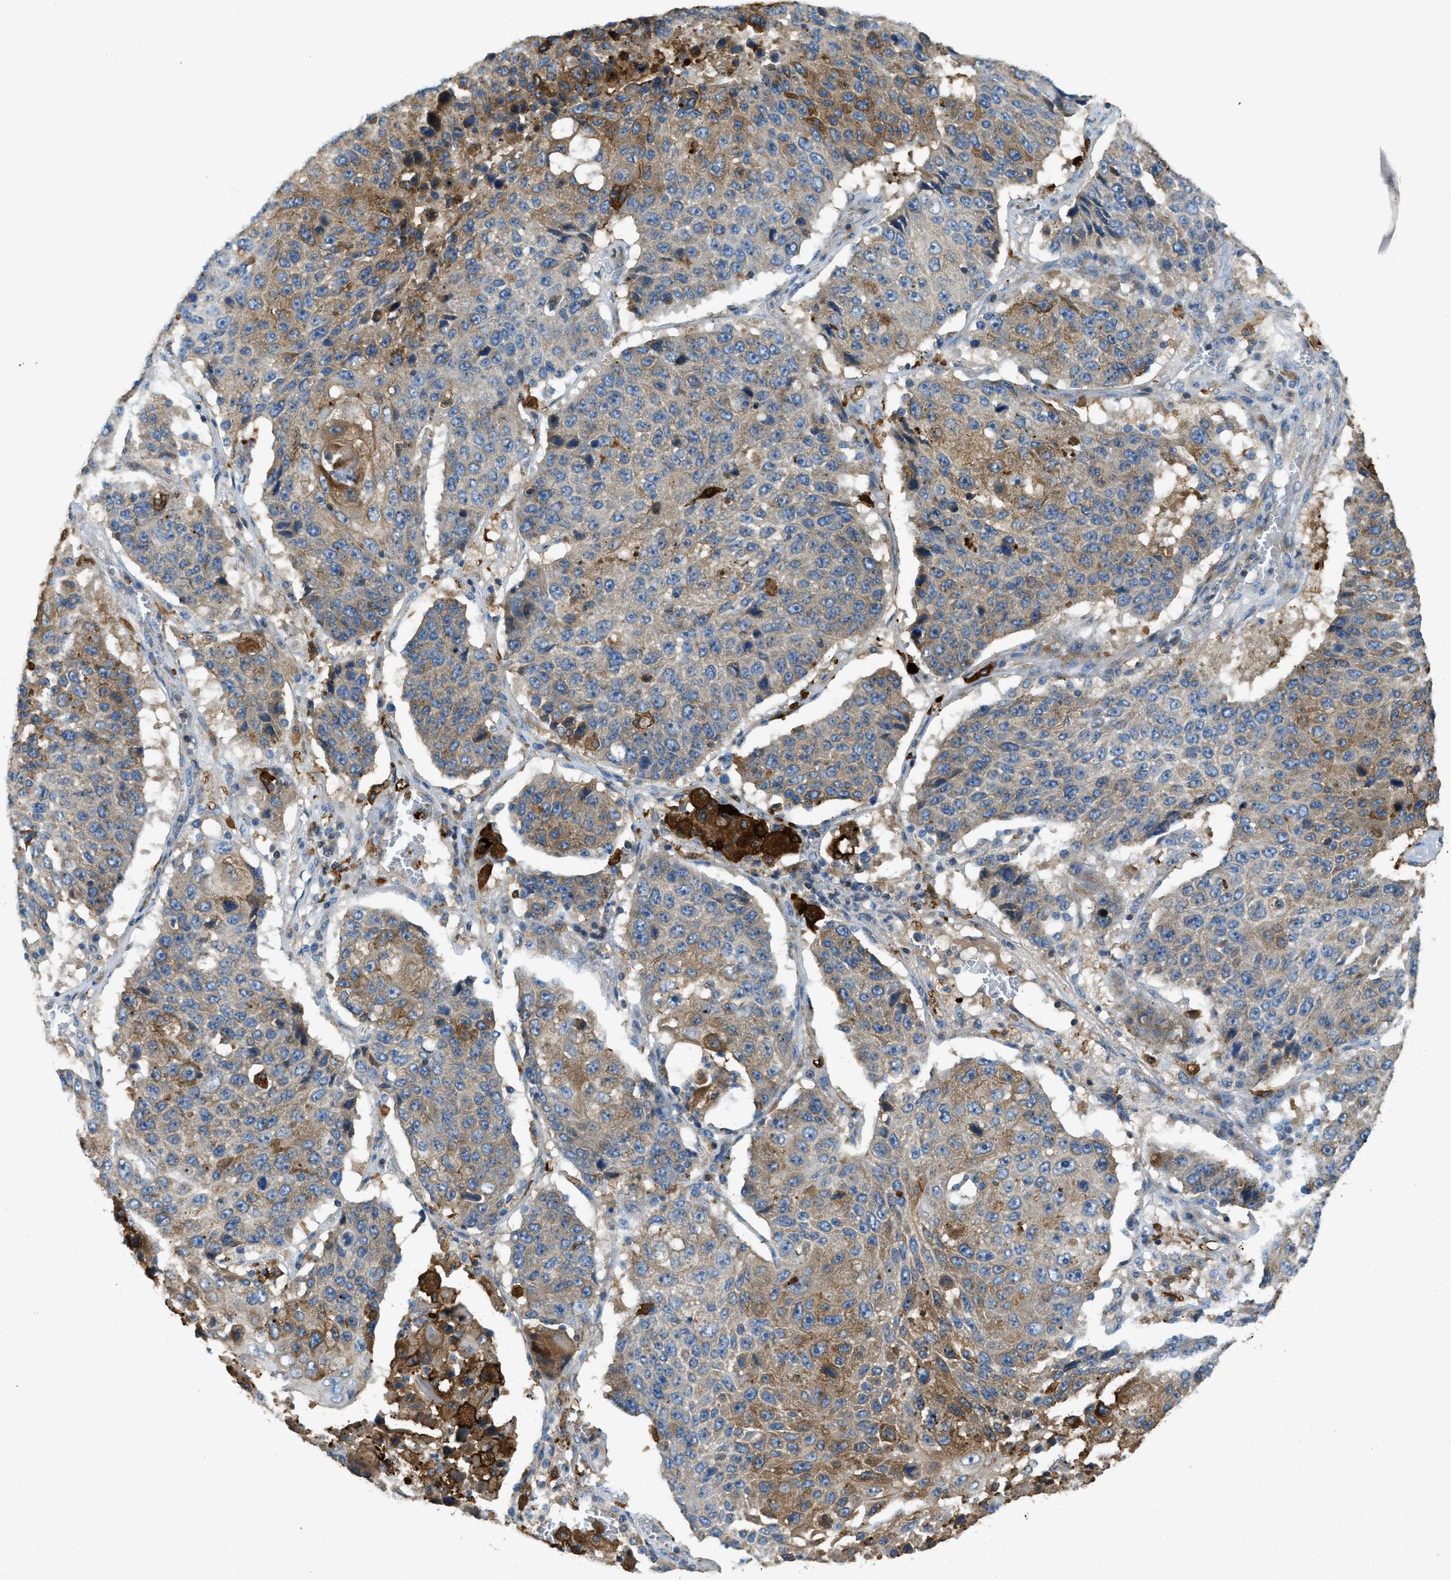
{"staining": {"intensity": "moderate", "quantity": "25%-75%", "location": "cytoplasmic/membranous"}, "tissue": "lung cancer", "cell_type": "Tumor cells", "image_type": "cancer", "snomed": [{"axis": "morphology", "description": "Squamous cell carcinoma, NOS"}, {"axis": "topography", "description": "Lung"}], "caption": "Lung cancer was stained to show a protein in brown. There is medium levels of moderate cytoplasmic/membranous expression in approximately 25%-75% of tumor cells. (DAB (3,3'-diaminobenzidine) IHC, brown staining for protein, blue staining for nuclei).", "gene": "RFFL", "patient": {"sex": "male", "age": 61}}